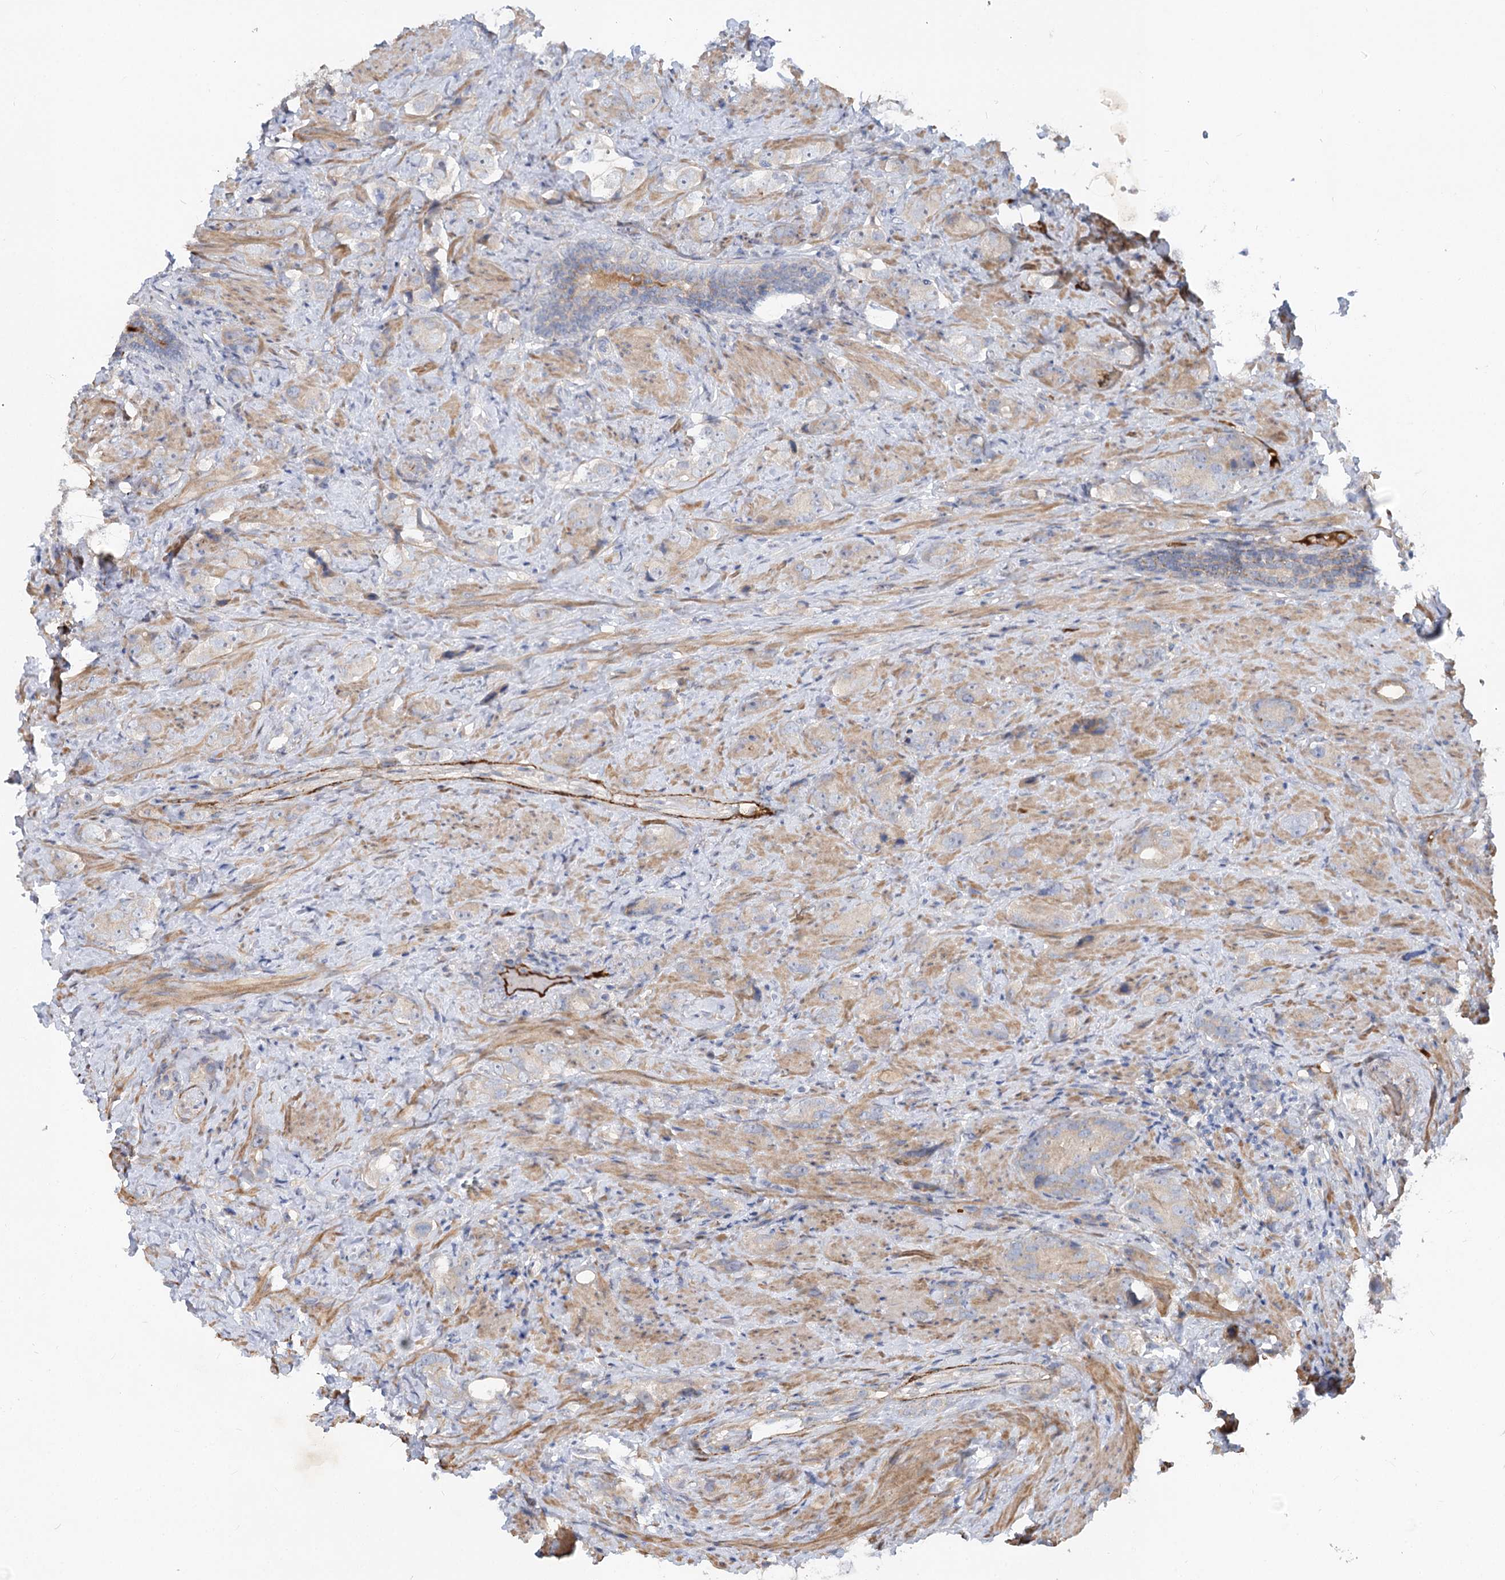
{"staining": {"intensity": "negative", "quantity": "none", "location": "none"}, "tissue": "prostate cancer", "cell_type": "Tumor cells", "image_type": "cancer", "snomed": [{"axis": "morphology", "description": "Adenocarcinoma, High grade"}, {"axis": "topography", "description": "Prostate"}], "caption": "This is an immunohistochemistry (IHC) photomicrograph of human prostate cancer (high-grade adenocarcinoma). There is no expression in tumor cells.", "gene": "FGF19", "patient": {"sex": "male", "age": 63}}